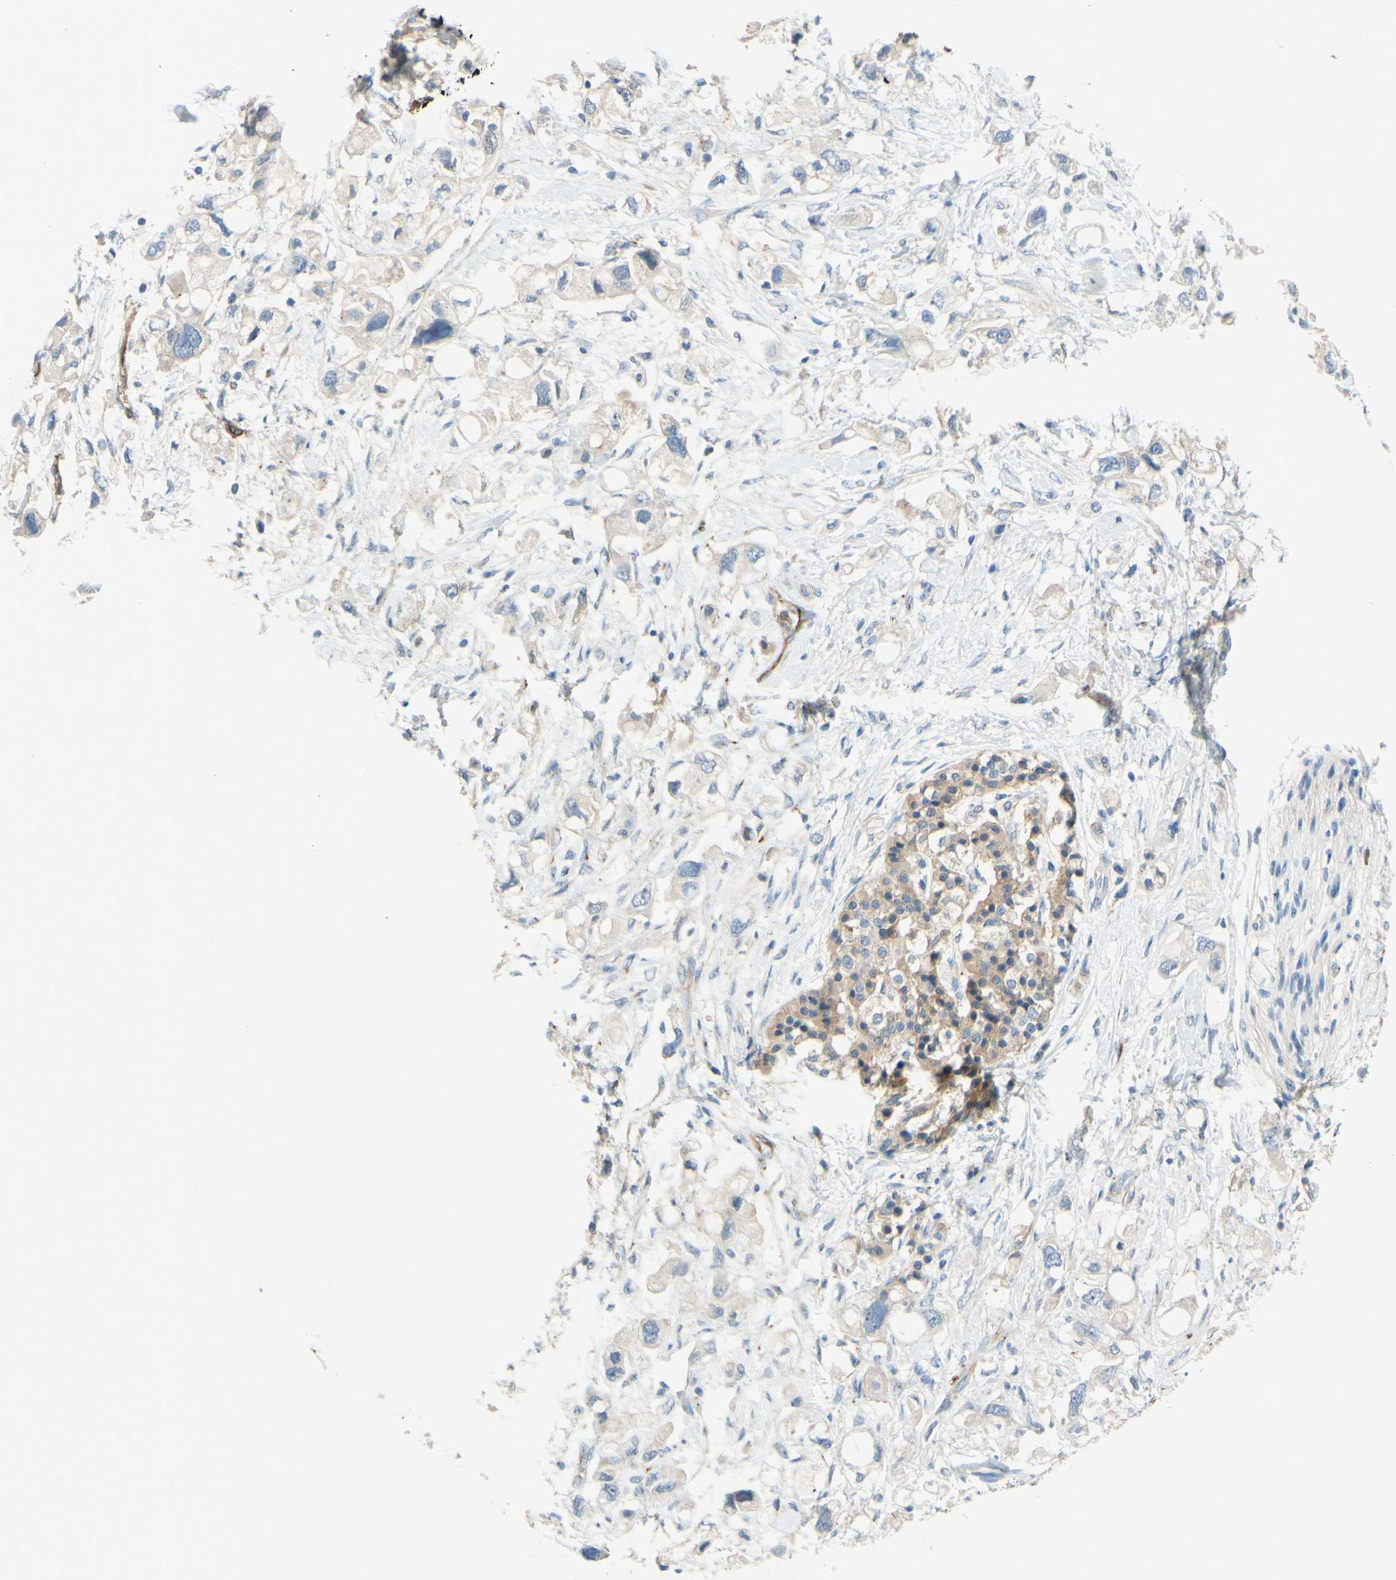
{"staining": {"intensity": "weak", "quantity": "25%-75%", "location": "cytoplasmic/membranous"}, "tissue": "pancreatic cancer", "cell_type": "Tumor cells", "image_type": "cancer", "snomed": [{"axis": "morphology", "description": "Adenocarcinoma, NOS"}, {"axis": "topography", "description": "Pancreas"}], "caption": "Tumor cells show weak cytoplasmic/membranous expression in about 25%-75% of cells in pancreatic adenocarcinoma.", "gene": "ARHGAP1", "patient": {"sex": "female", "age": 56}}